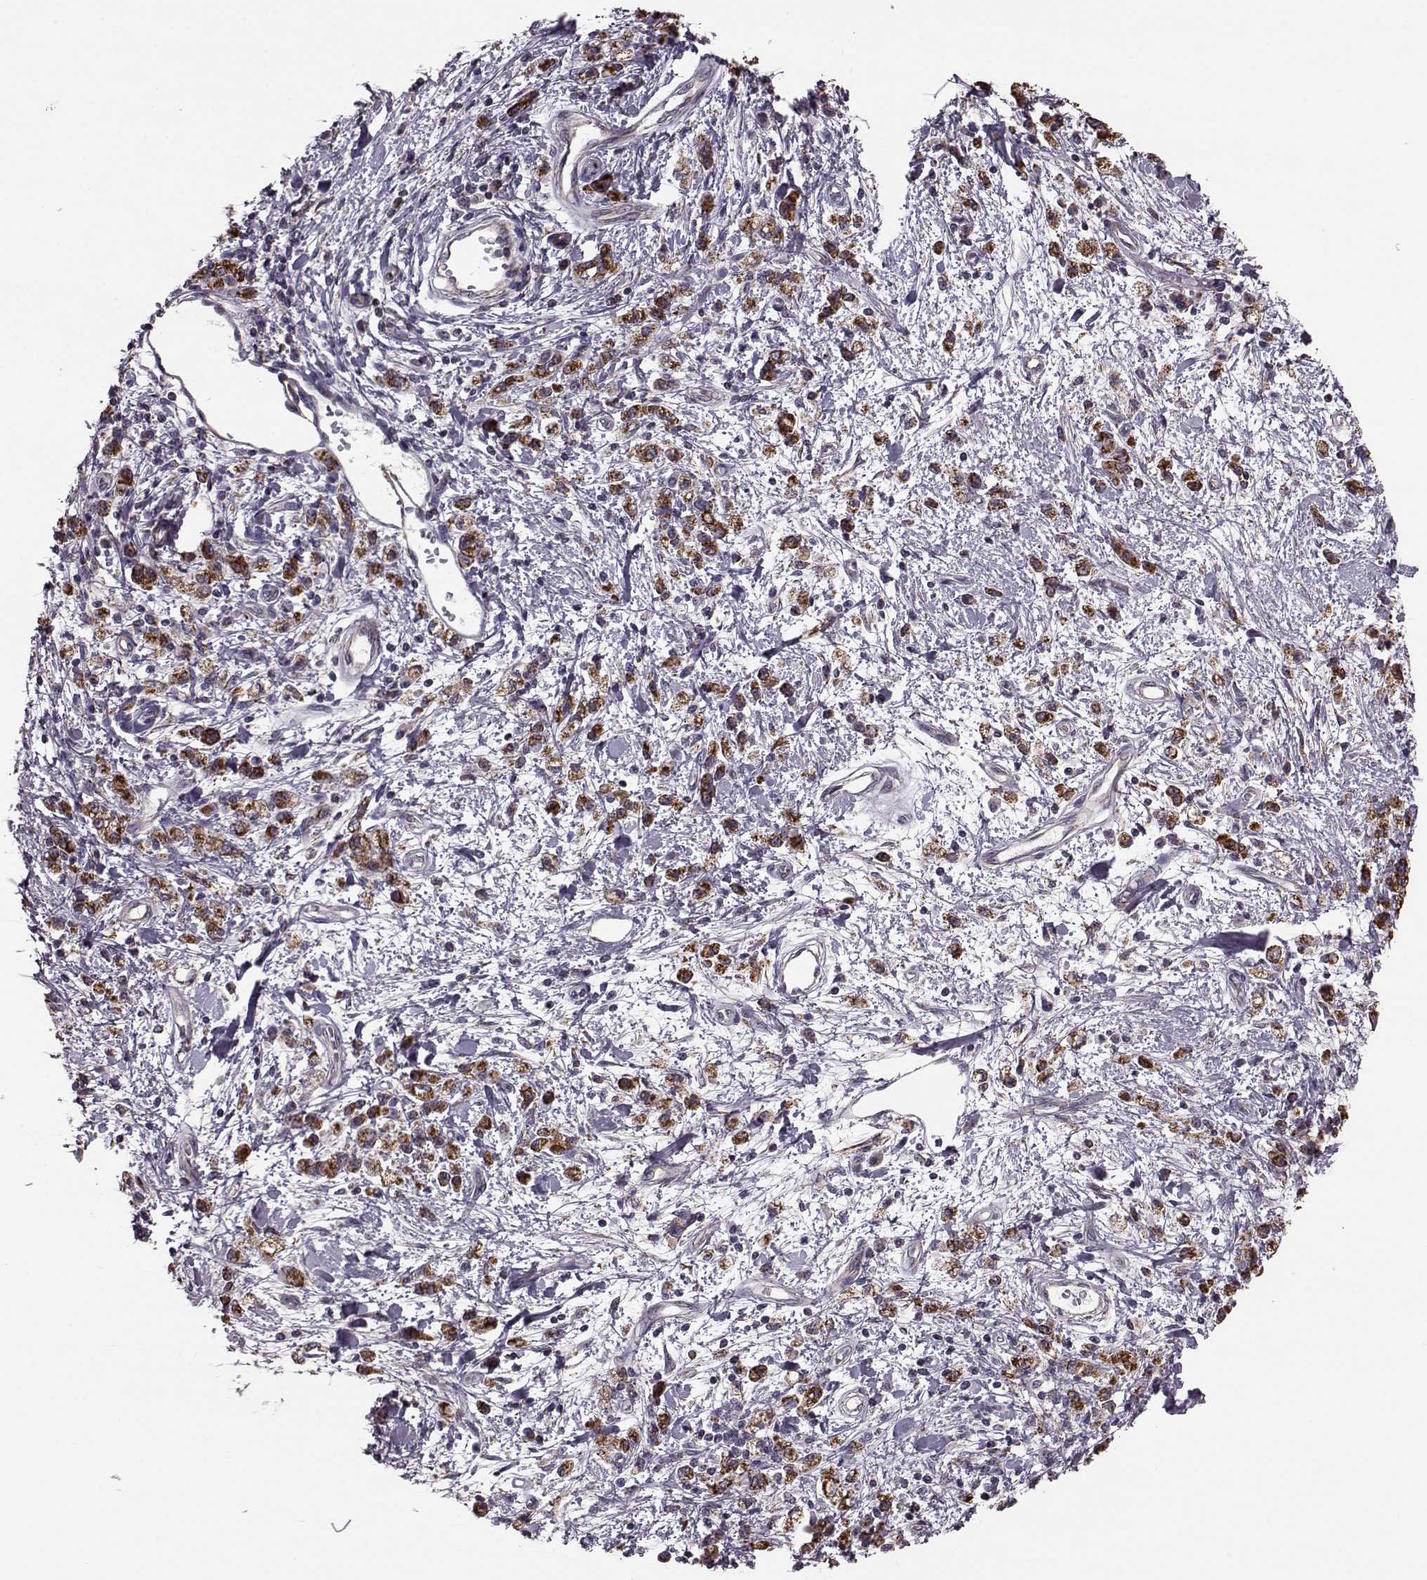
{"staining": {"intensity": "strong", "quantity": ">75%", "location": "cytoplasmic/membranous"}, "tissue": "stomach cancer", "cell_type": "Tumor cells", "image_type": "cancer", "snomed": [{"axis": "morphology", "description": "Adenocarcinoma, NOS"}, {"axis": "topography", "description": "Stomach"}], "caption": "A high amount of strong cytoplasmic/membranous positivity is seen in approximately >75% of tumor cells in stomach cancer (adenocarcinoma) tissue.", "gene": "PUDP", "patient": {"sex": "male", "age": 77}}